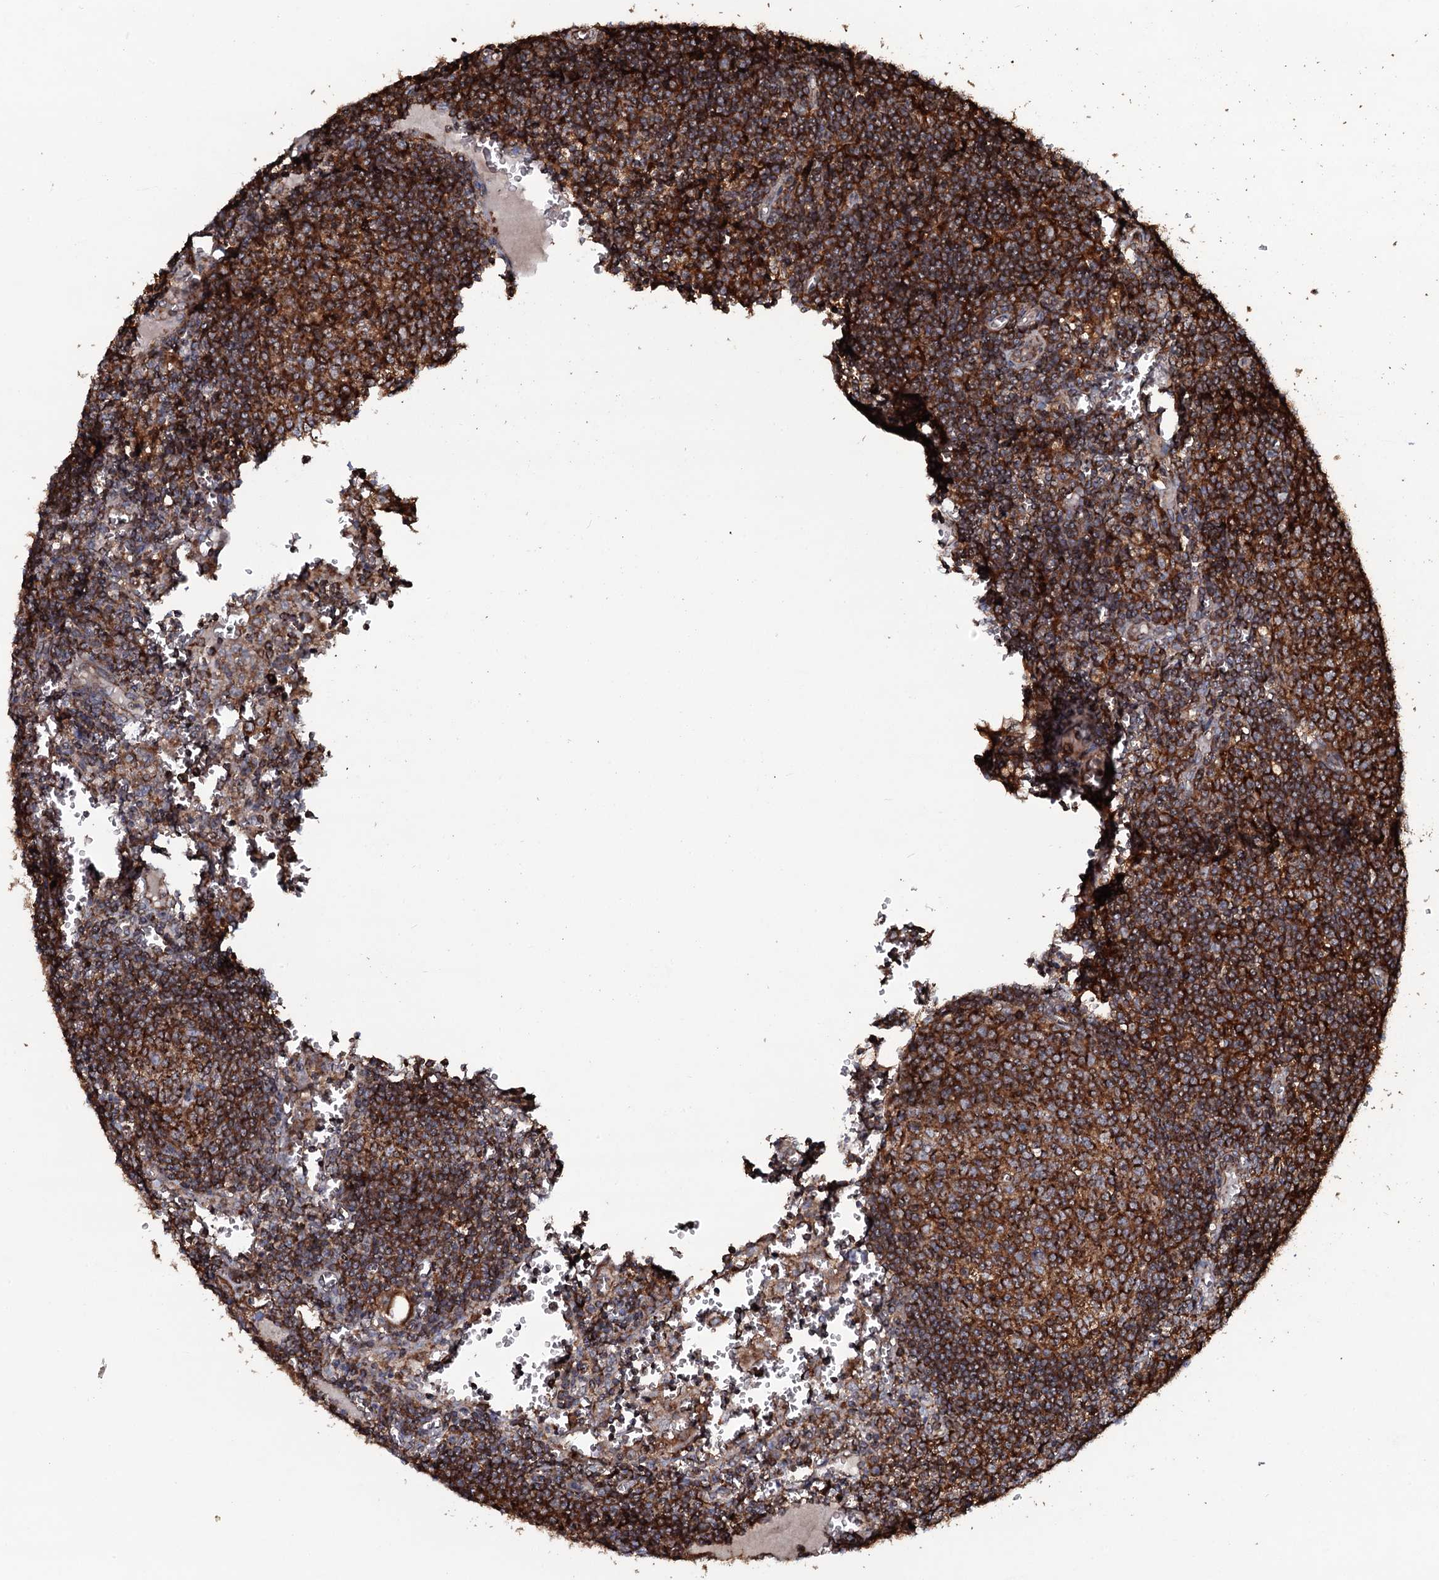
{"staining": {"intensity": "strong", "quantity": ">75%", "location": "cytoplasmic/membranous"}, "tissue": "lymph node", "cell_type": "Germinal center cells", "image_type": "normal", "snomed": [{"axis": "morphology", "description": "Normal tissue, NOS"}, {"axis": "topography", "description": "Lymph node"}], "caption": "A micrograph of lymph node stained for a protein exhibits strong cytoplasmic/membranous brown staining in germinal center cells.", "gene": "VWA8", "patient": {"sex": "female", "age": 73}}